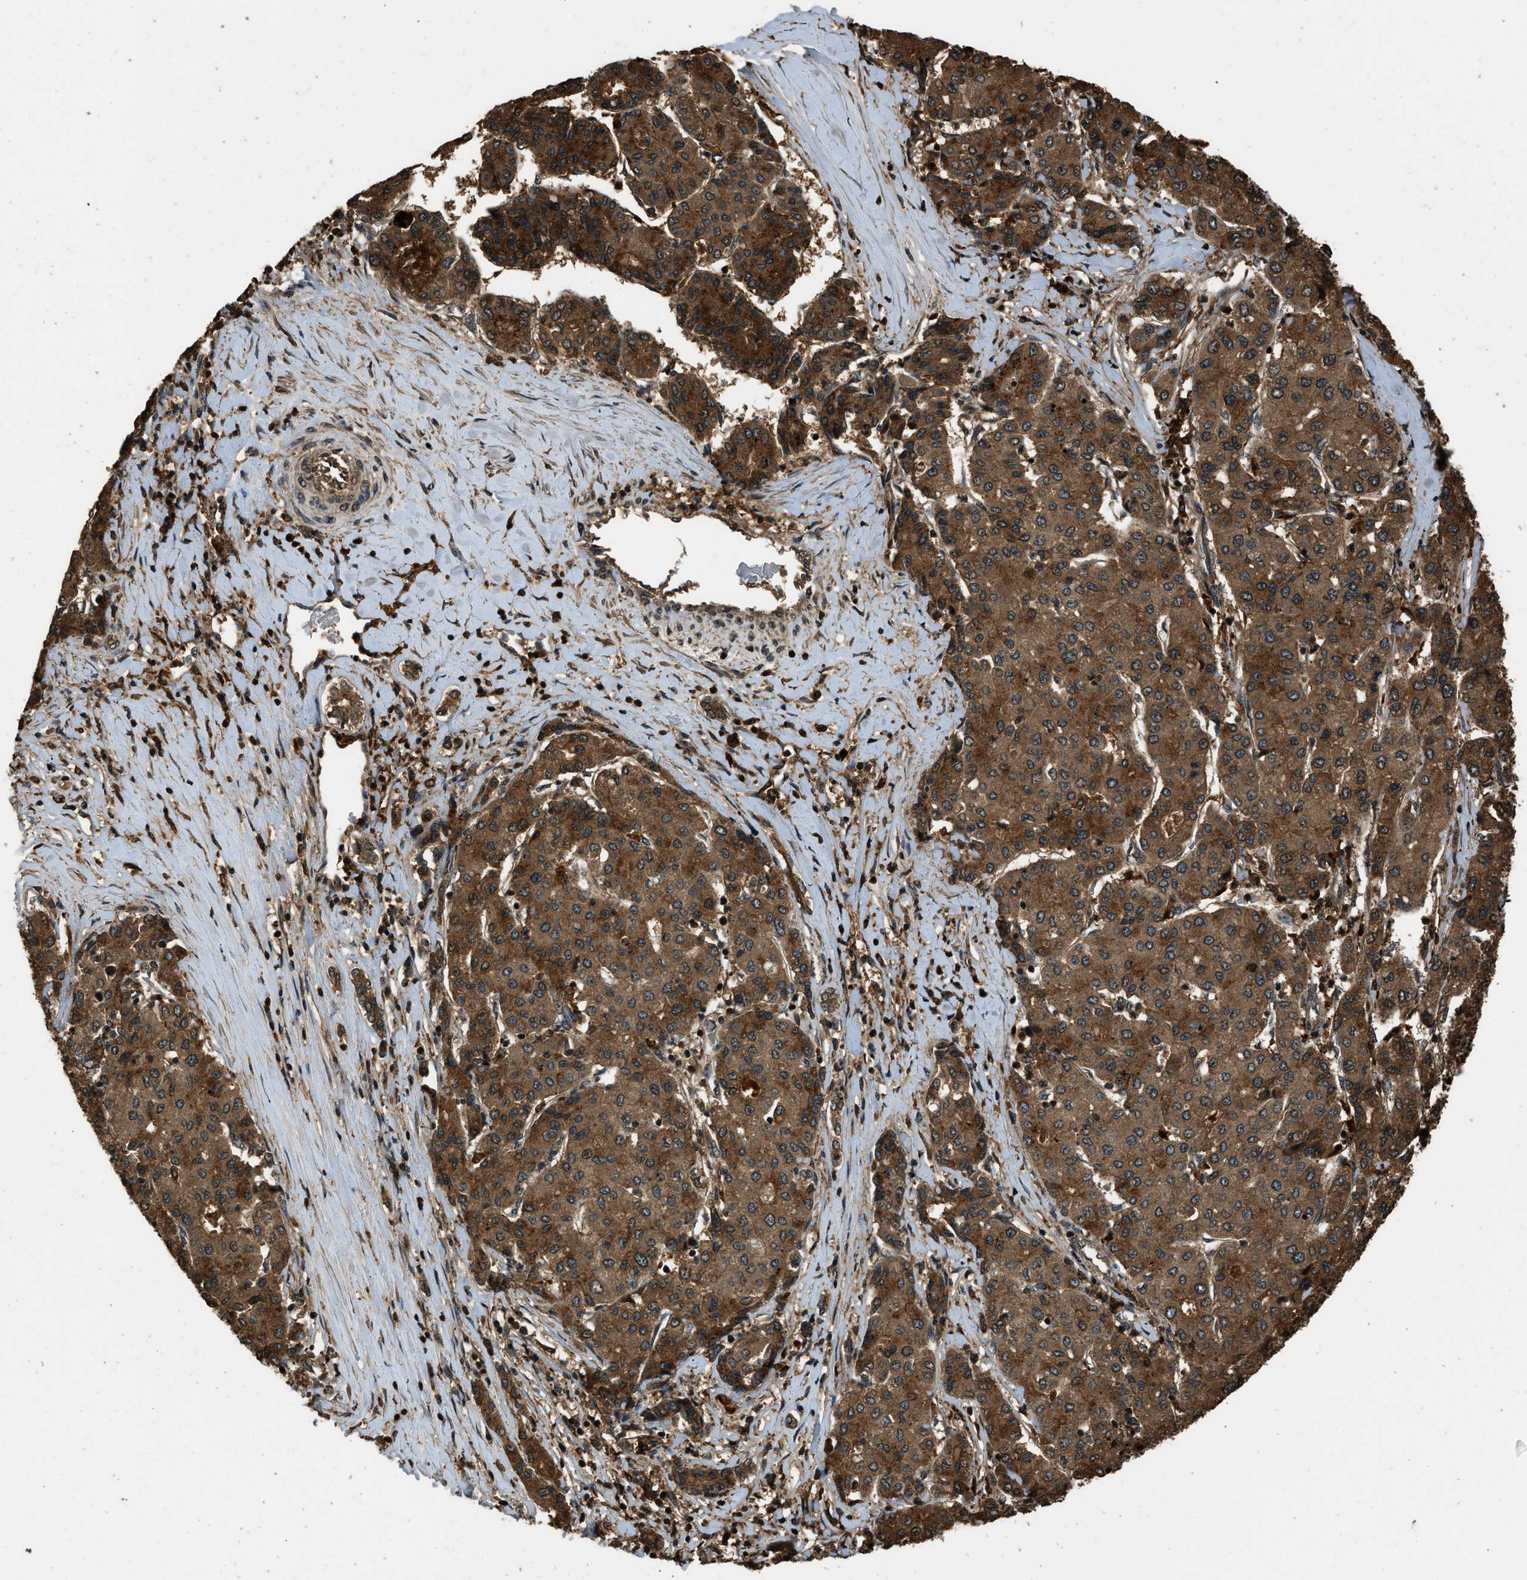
{"staining": {"intensity": "moderate", "quantity": ">75%", "location": "cytoplasmic/membranous"}, "tissue": "liver cancer", "cell_type": "Tumor cells", "image_type": "cancer", "snomed": [{"axis": "morphology", "description": "Carcinoma, Hepatocellular, NOS"}, {"axis": "topography", "description": "Liver"}], "caption": "Tumor cells display moderate cytoplasmic/membranous staining in approximately >75% of cells in liver cancer. (DAB (3,3'-diaminobenzidine) IHC, brown staining for protein, blue staining for nuclei).", "gene": "RAP2A", "patient": {"sex": "male", "age": 65}}